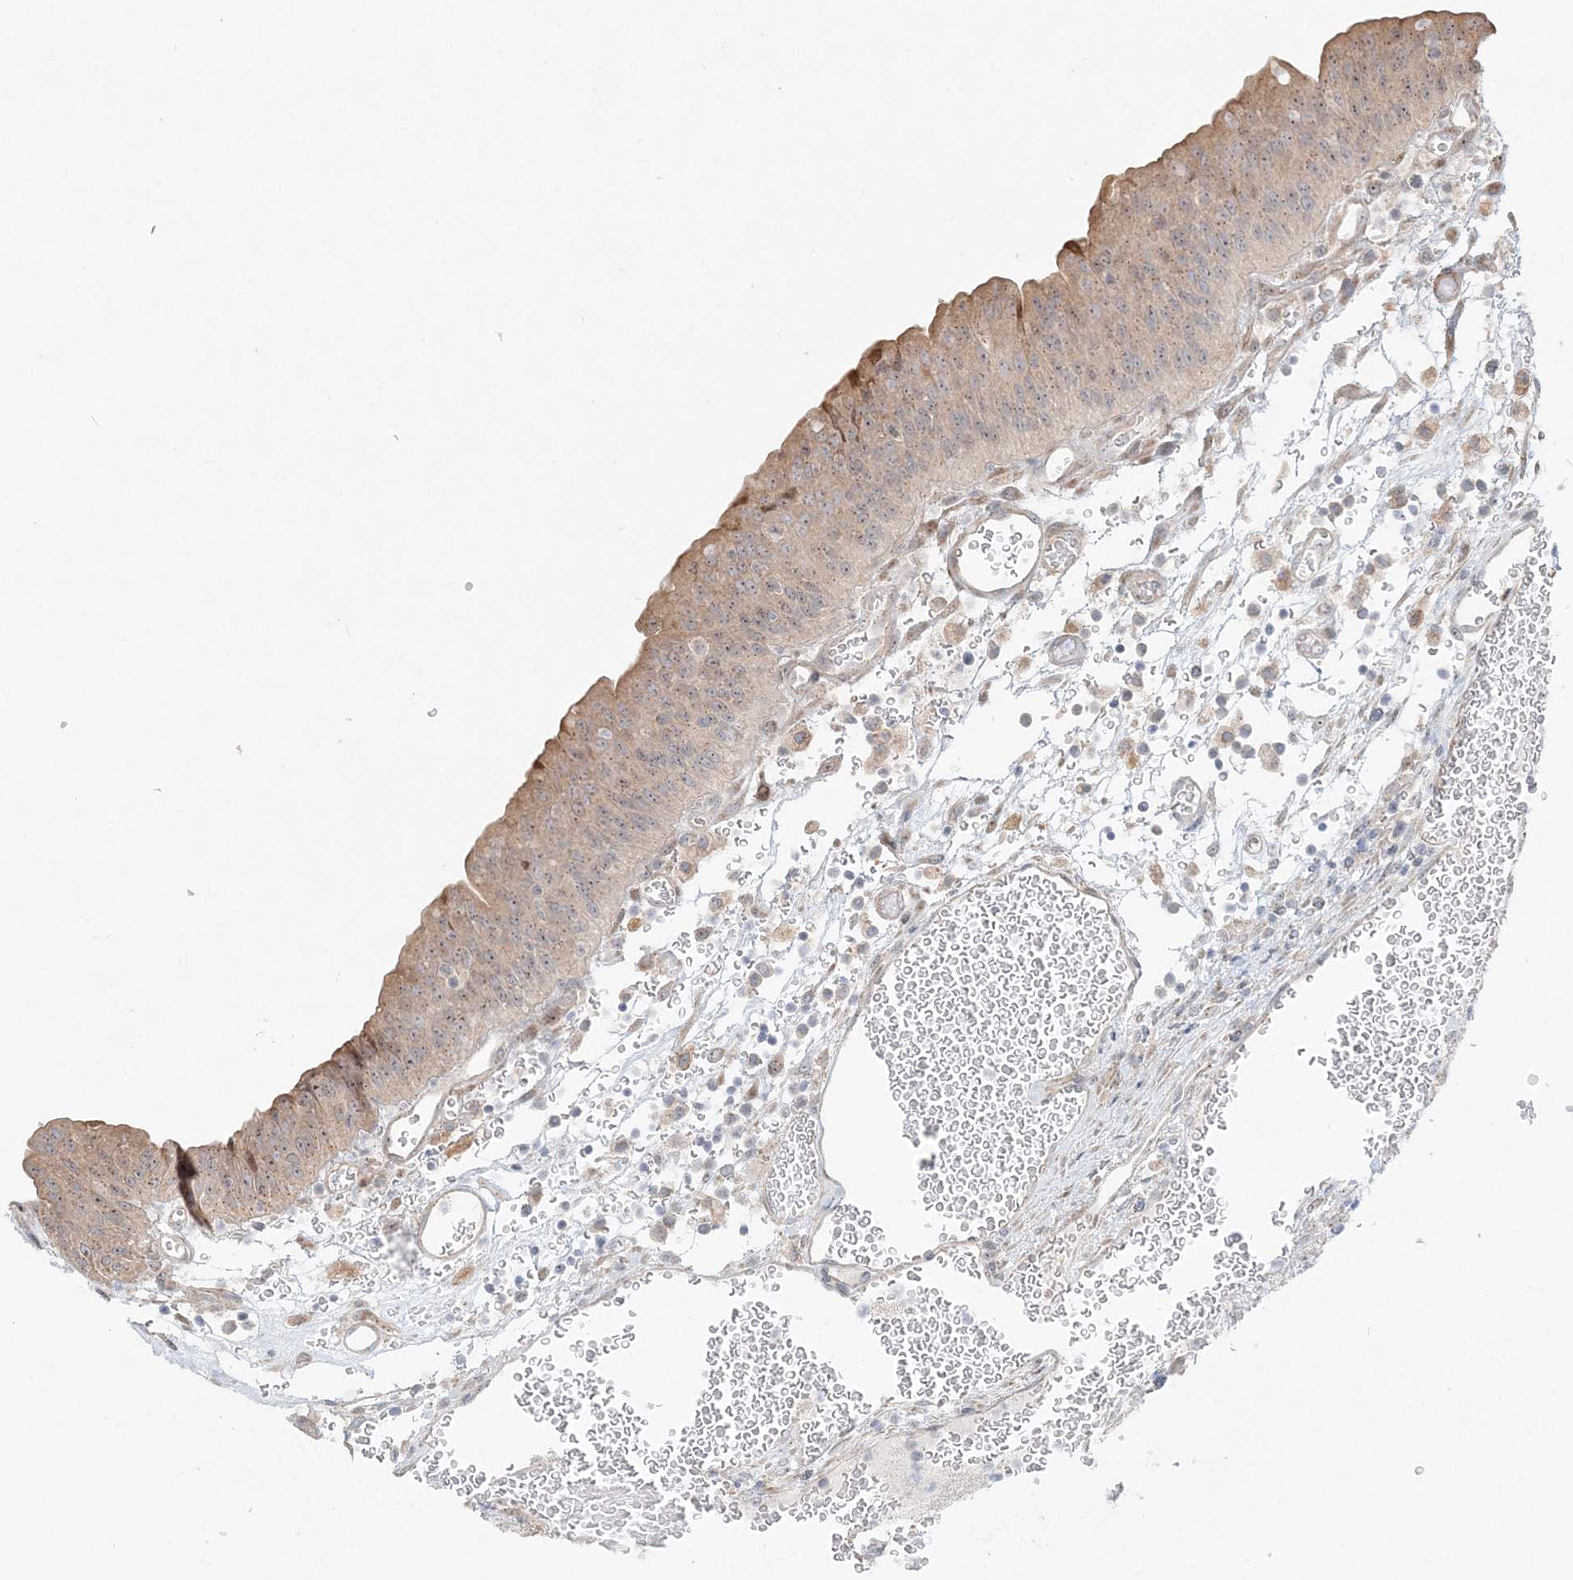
{"staining": {"intensity": "moderate", "quantity": "<25%", "location": "cytoplasmic/membranous"}, "tissue": "urothelial cancer", "cell_type": "Tumor cells", "image_type": "cancer", "snomed": [{"axis": "morphology", "description": "Urothelial carcinoma, High grade"}, {"axis": "topography", "description": "Urinary bladder"}], "caption": "Urothelial cancer stained with DAB immunohistochemistry (IHC) shows low levels of moderate cytoplasmic/membranous expression in approximately <25% of tumor cells.", "gene": "CXXC5", "patient": {"sex": "female", "age": 79}}